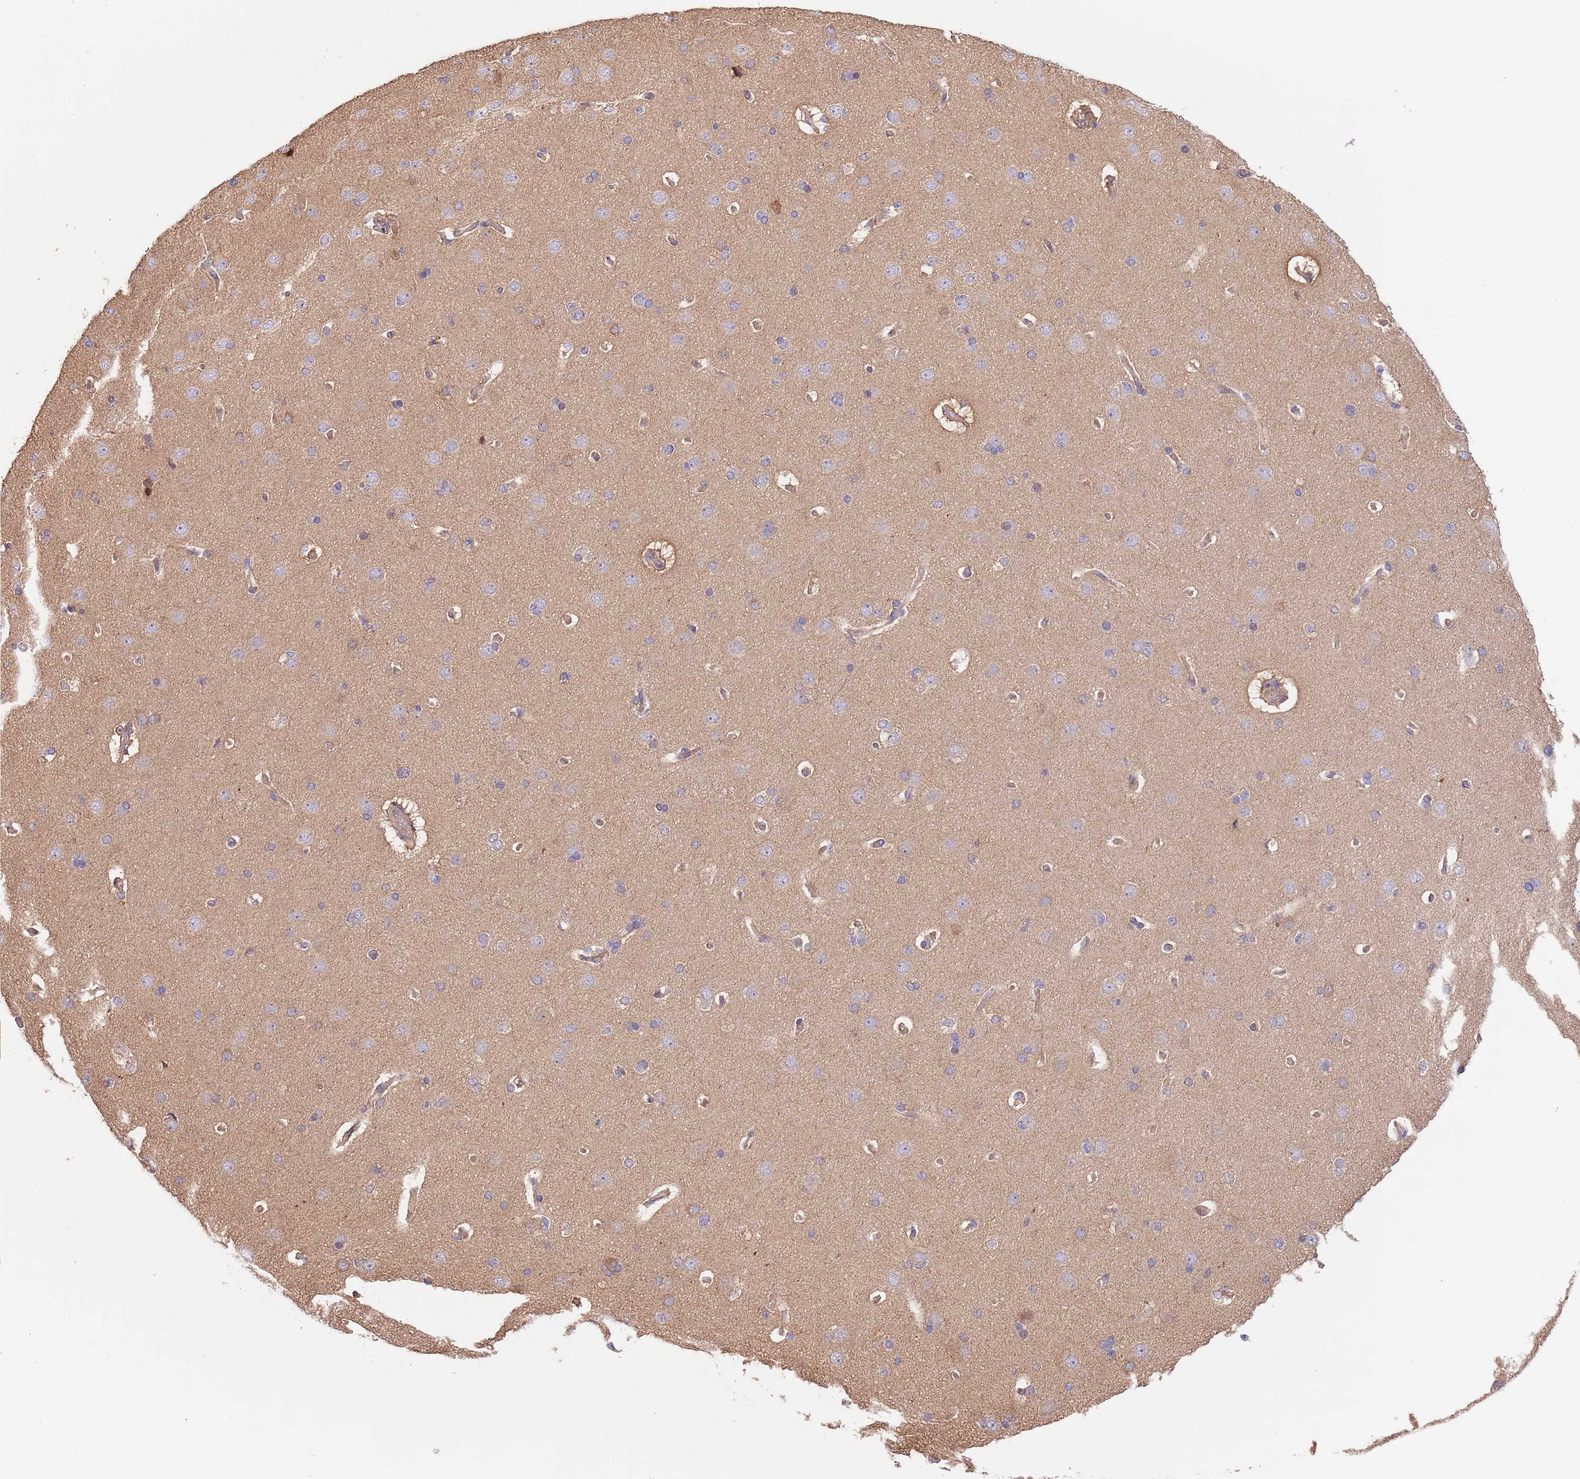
{"staining": {"intensity": "negative", "quantity": "none", "location": "none"}, "tissue": "cerebral cortex", "cell_type": "Endothelial cells", "image_type": "normal", "snomed": [{"axis": "morphology", "description": "Normal tissue, NOS"}, {"axis": "topography", "description": "Cerebral cortex"}], "caption": "A photomicrograph of cerebral cortex stained for a protein demonstrates no brown staining in endothelial cells.", "gene": "FAM89B", "patient": {"sex": "male", "age": 62}}